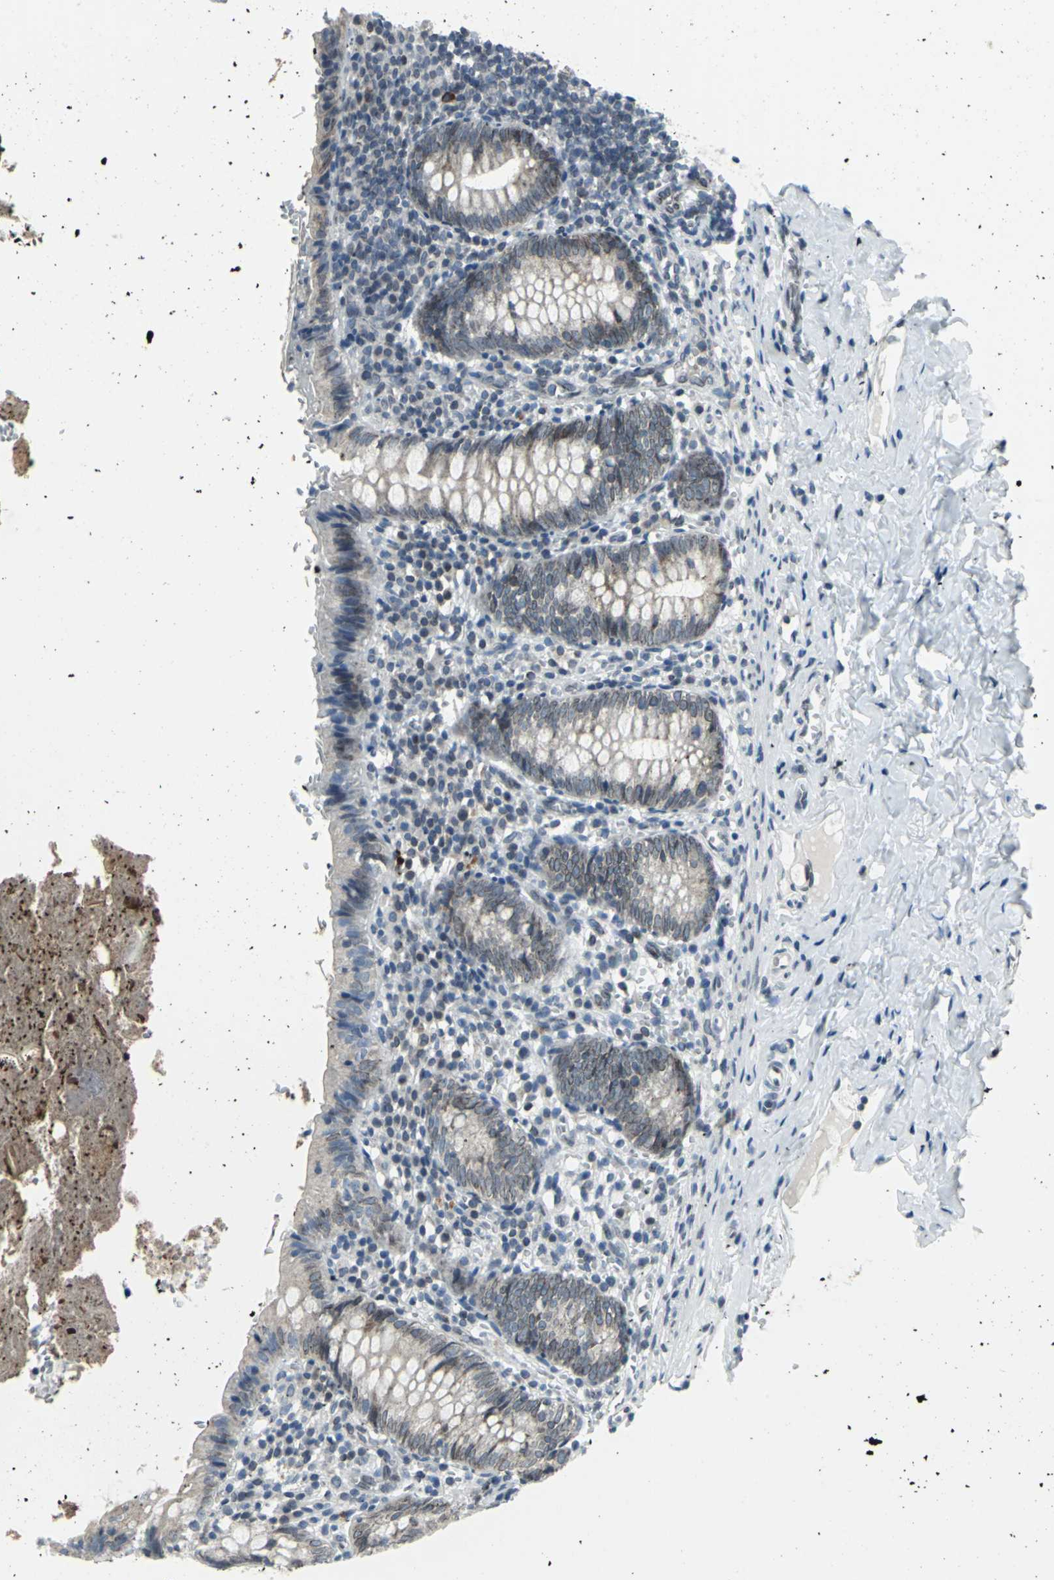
{"staining": {"intensity": "weak", "quantity": ">75%", "location": "cytoplasmic/membranous"}, "tissue": "appendix", "cell_type": "Glandular cells", "image_type": "normal", "snomed": [{"axis": "morphology", "description": "Normal tissue, NOS"}, {"axis": "topography", "description": "Appendix"}], "caption": "This micrograph shows IHC staining of unremarkable appendix, with low weak cytoplasmic/membranous staining in approximately >75% of glandular cells.", "gene": "SNUPN", "patient": {"sex": "female", "age": 10}}